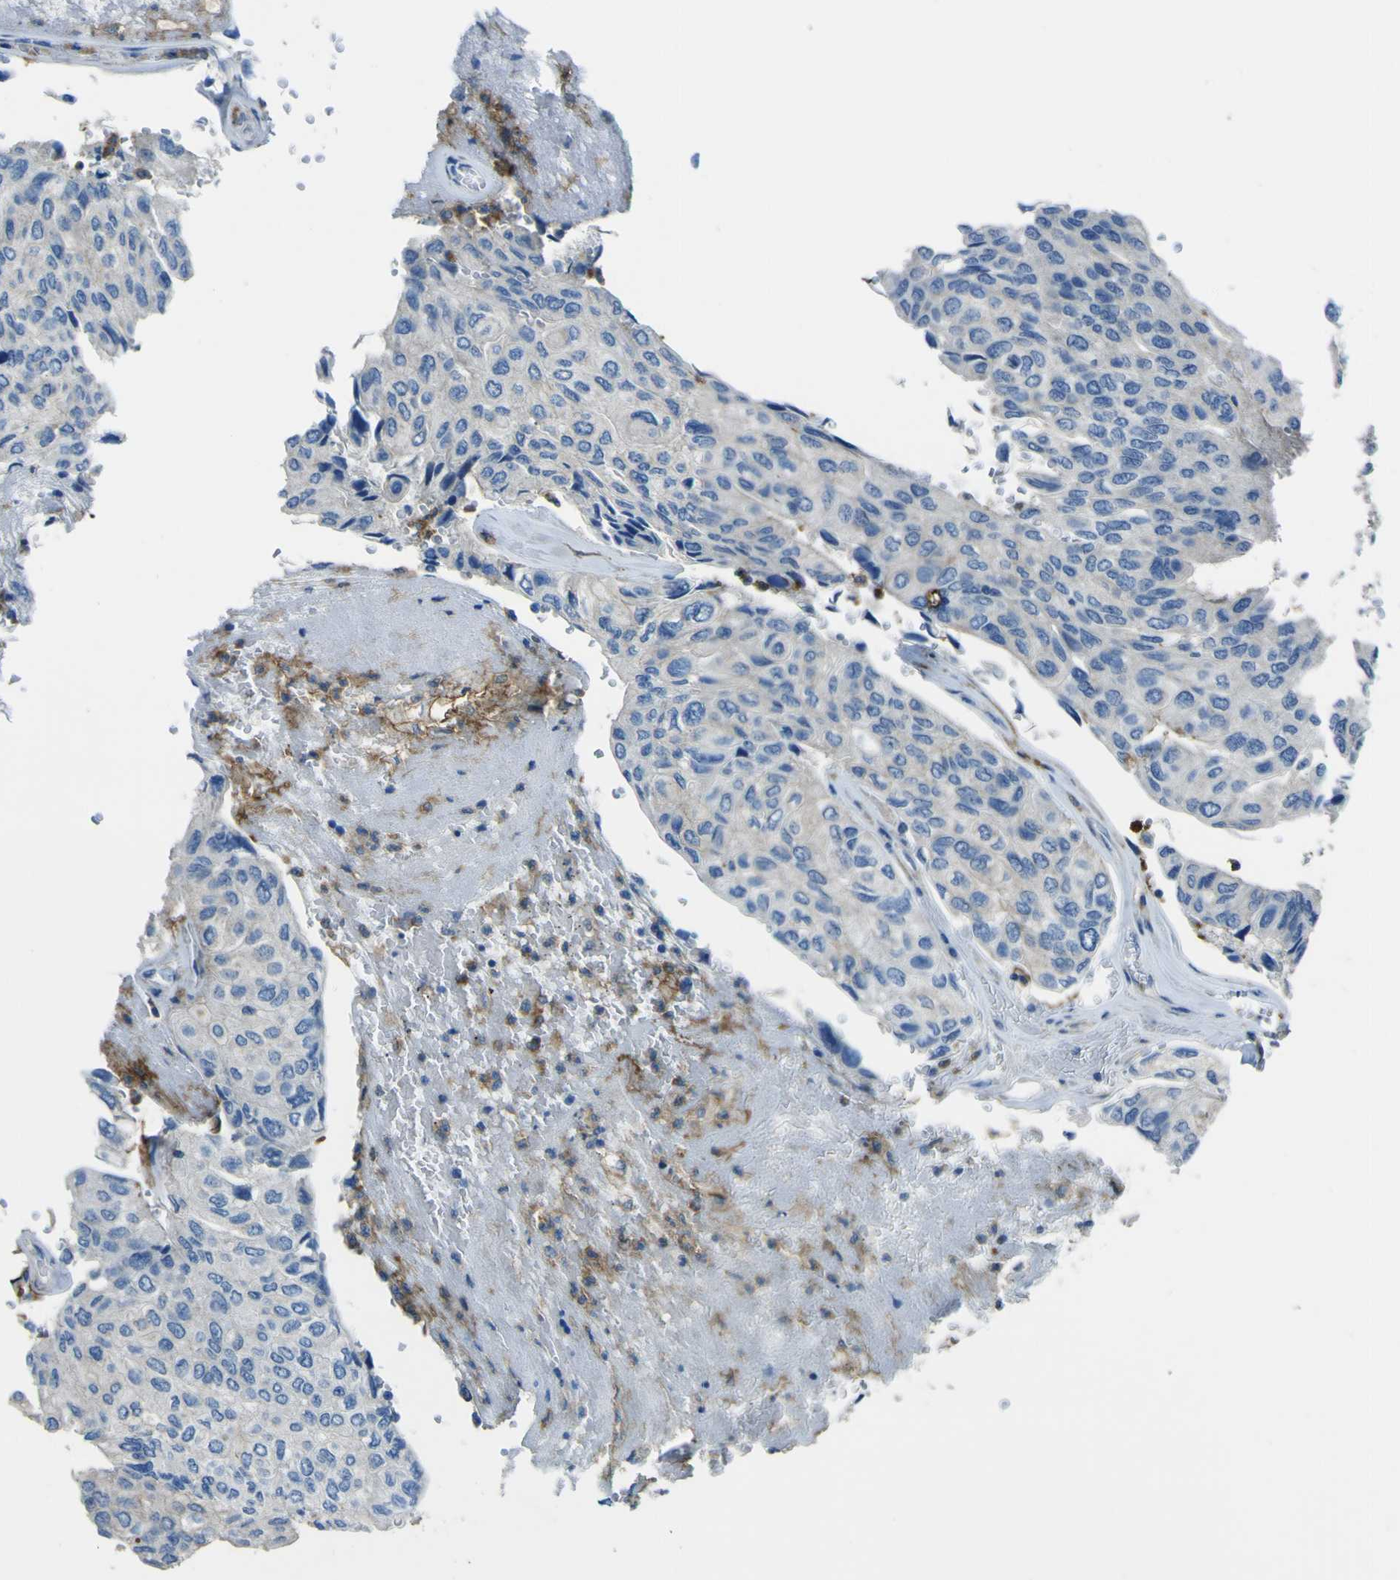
{"staining": {"intensity": "negative", "quantity": "none", "location": "none"}, "tissue": "urothelial cancer", "cell_type": "Tumor cells", "image_type": "cancer", "snomed": [{"axis": "morphology", "description": "Urothelial carcinoma, High grade"}, {"axis": "topography", "description": "Urinary bladder"}], "caption": "The immunohistochemistry histopathology image has no significant positivity in tumor cells of urothelial carcinoma (high-grade) tissue.", "gene": "LAIR1", "patient": {"sex": "male", "age": 66}}